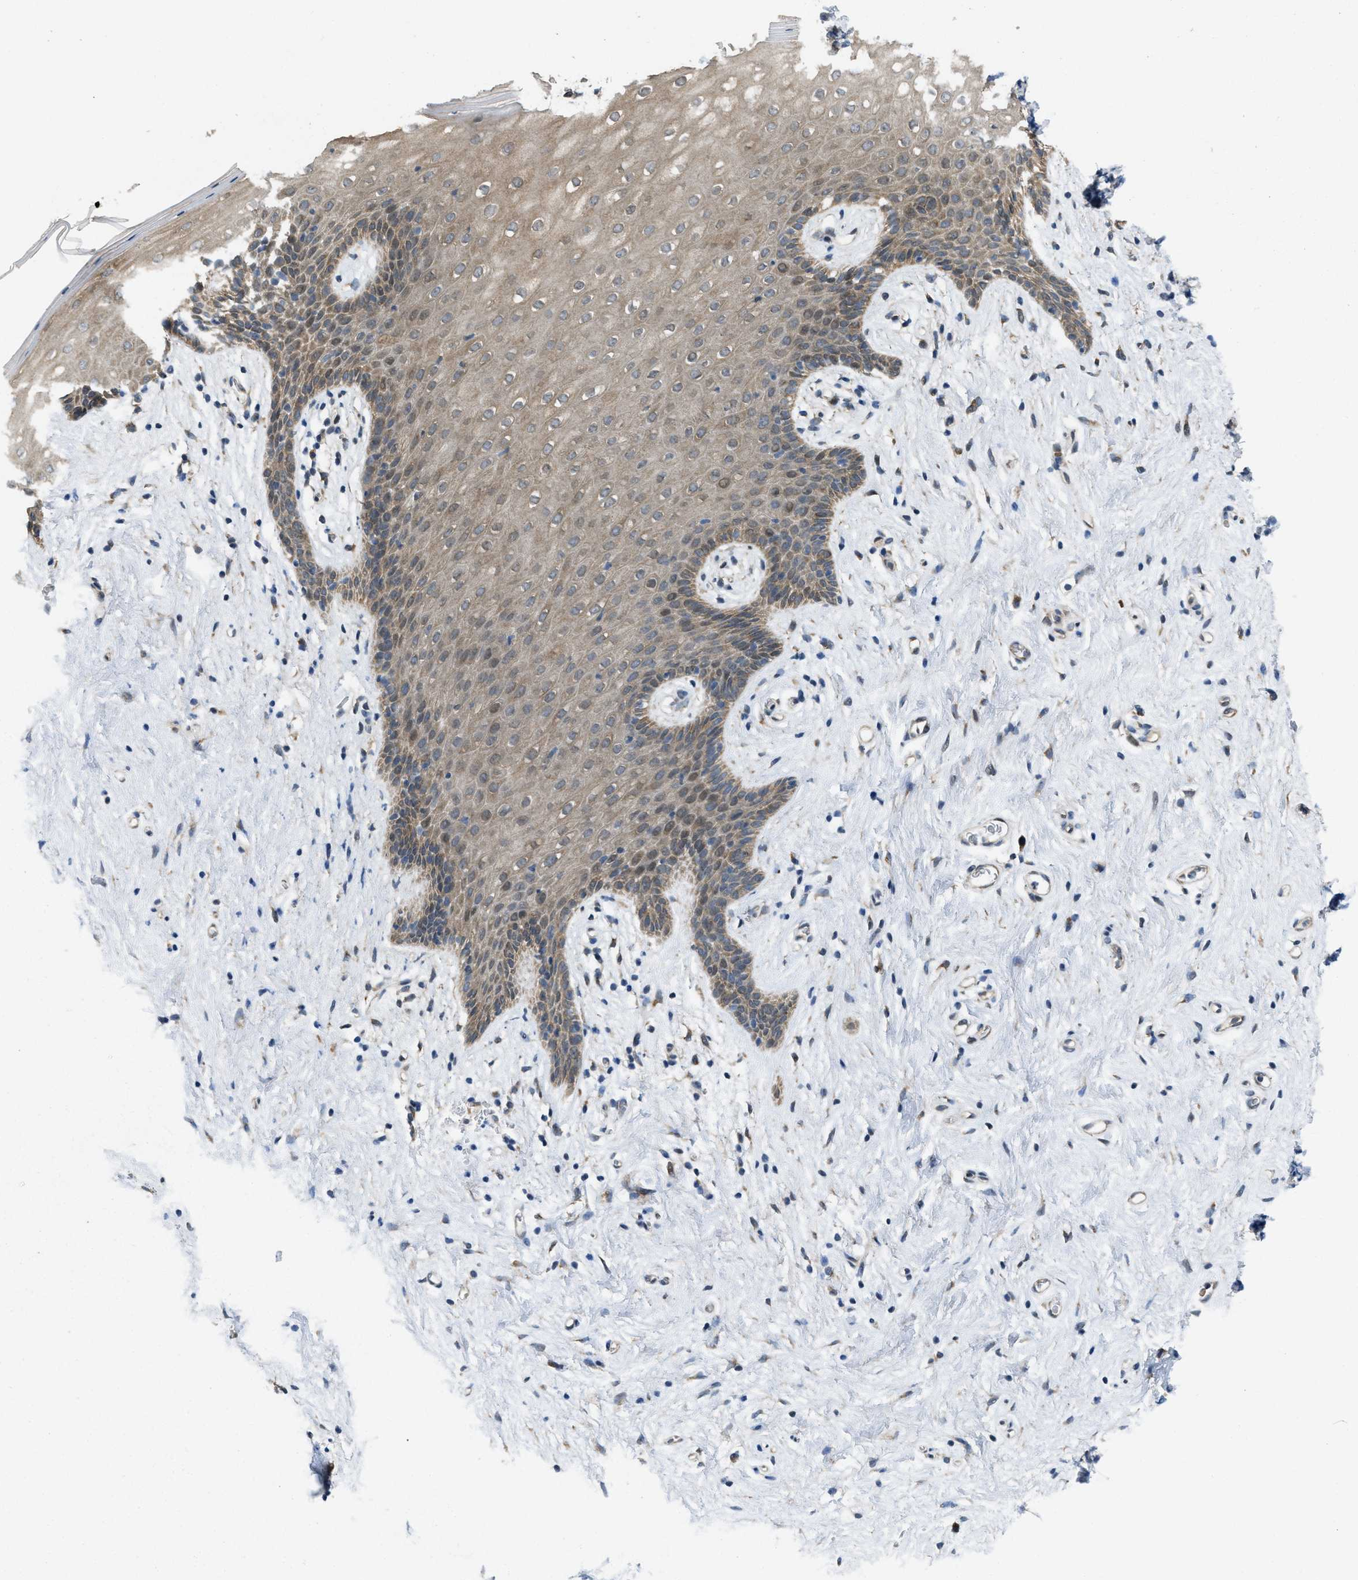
{"staining": {"intensity": "weak", "quantity": ">75%", "location": "cytoplasmic/membranous,nuclear"}, "tissue": "vagina", "cell_type": "Squamous epithelial cells", "image_type": "normal", "snomed": [{"axis": "morphology", "description": "Normal tissue, NOS"}, {"axis": "topography", "description": "Vagina"}], "caption": "Brown immunohistochemical staining in normal human vagina demonstrates weak cytoplasmic/membranous,nuclear staining in approximately >75% of squamous epithelial cells.", "gene": "IFNLR1", "patient": {"sex": "female", "age": 44}}